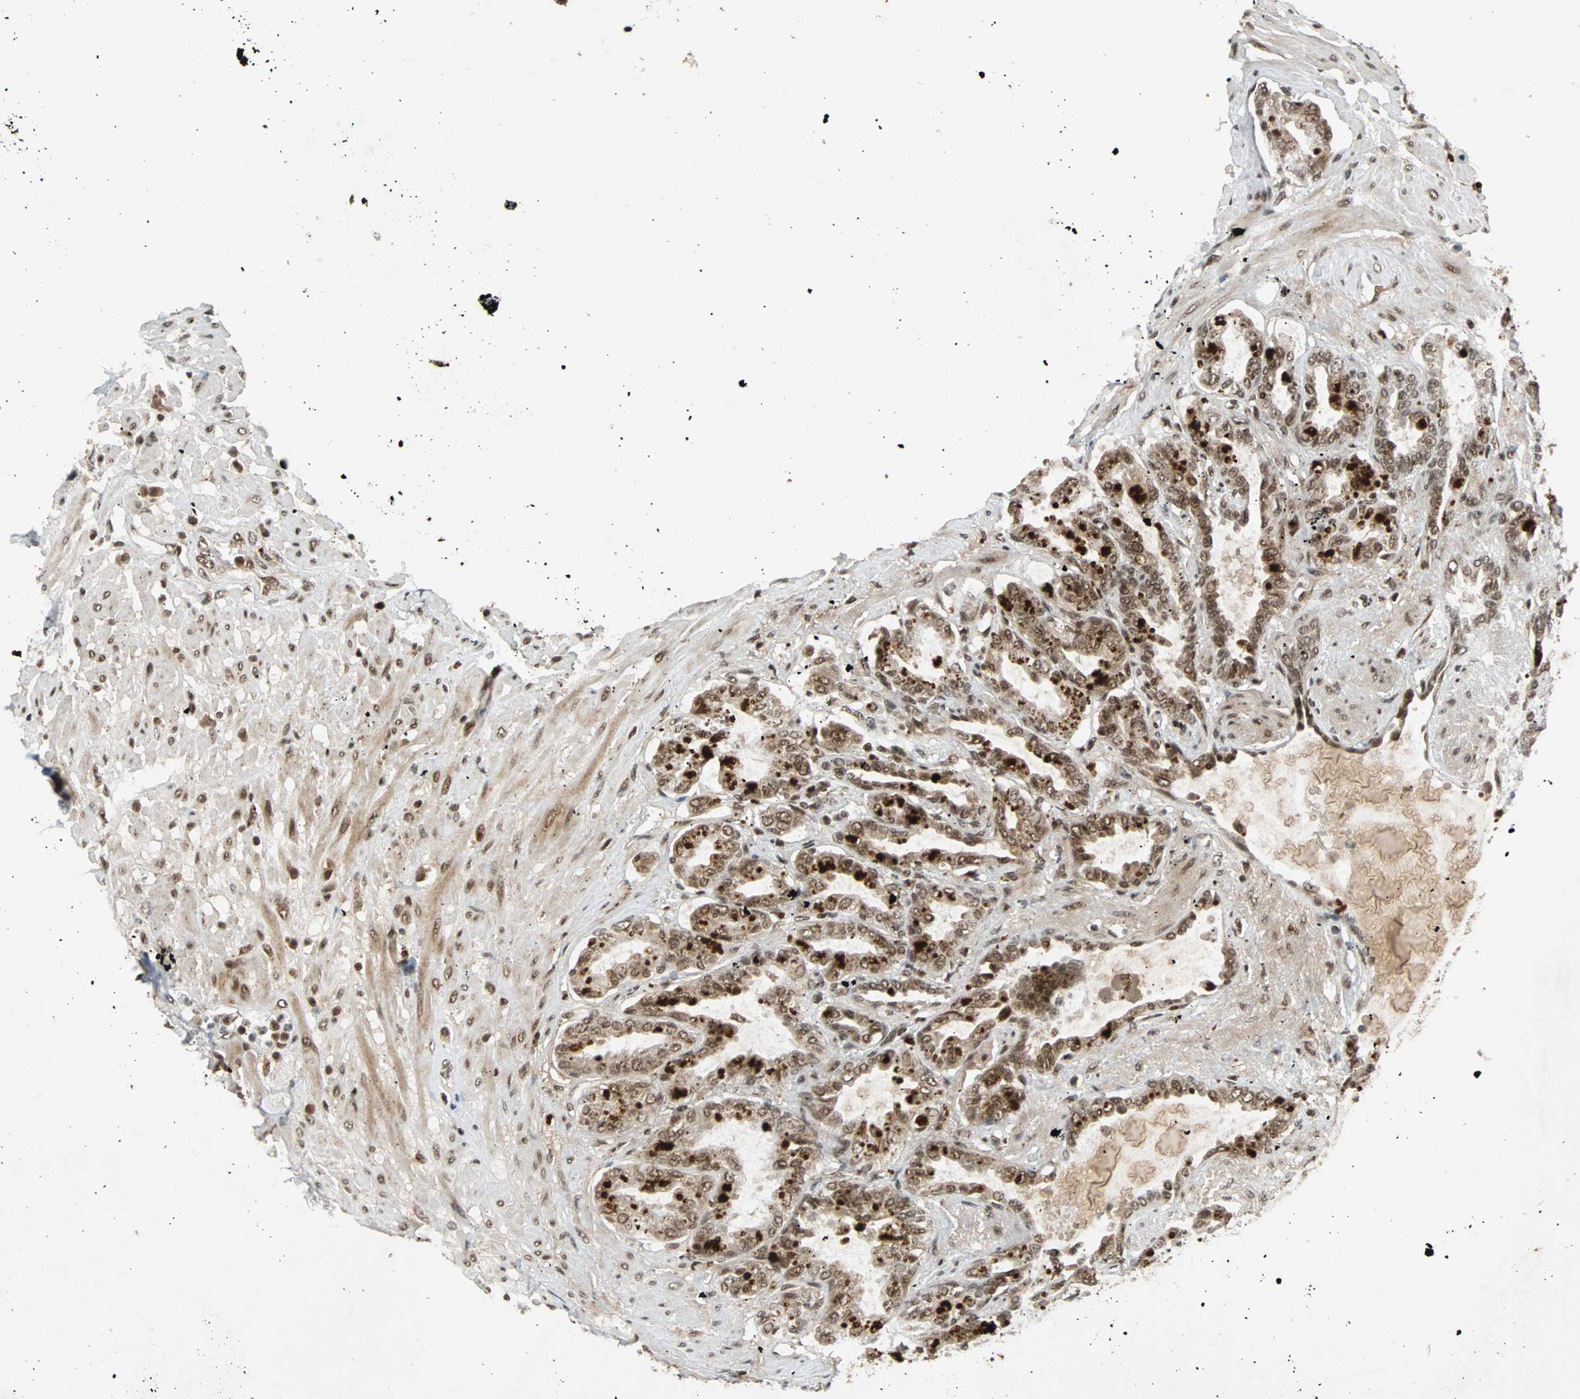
{"staining": {"intensity": "moderate", "quantity": ">75%", "location": "nuclear"}, "tissue": "seminal vesicle", "cell_type": "Glandular cells", "image_type": "normal", "snomed": [{"axis": "morphology", "description": "Normal tissue, NOS"}, {"axis": "topography", "description": "Seminal veicle"}], "caption": "Immunohistochemical staining of benign human seminal vesicle reveals medium levels of moderate nuclear staining in approximately >75% of glandular cells. The staining is performed using DAB brown chromogen to label protein expression. The nuclei are counter-stained blue using hematoxylin.", "gene": "TAF5", "patient": {"sex": "male", "age": 61}}